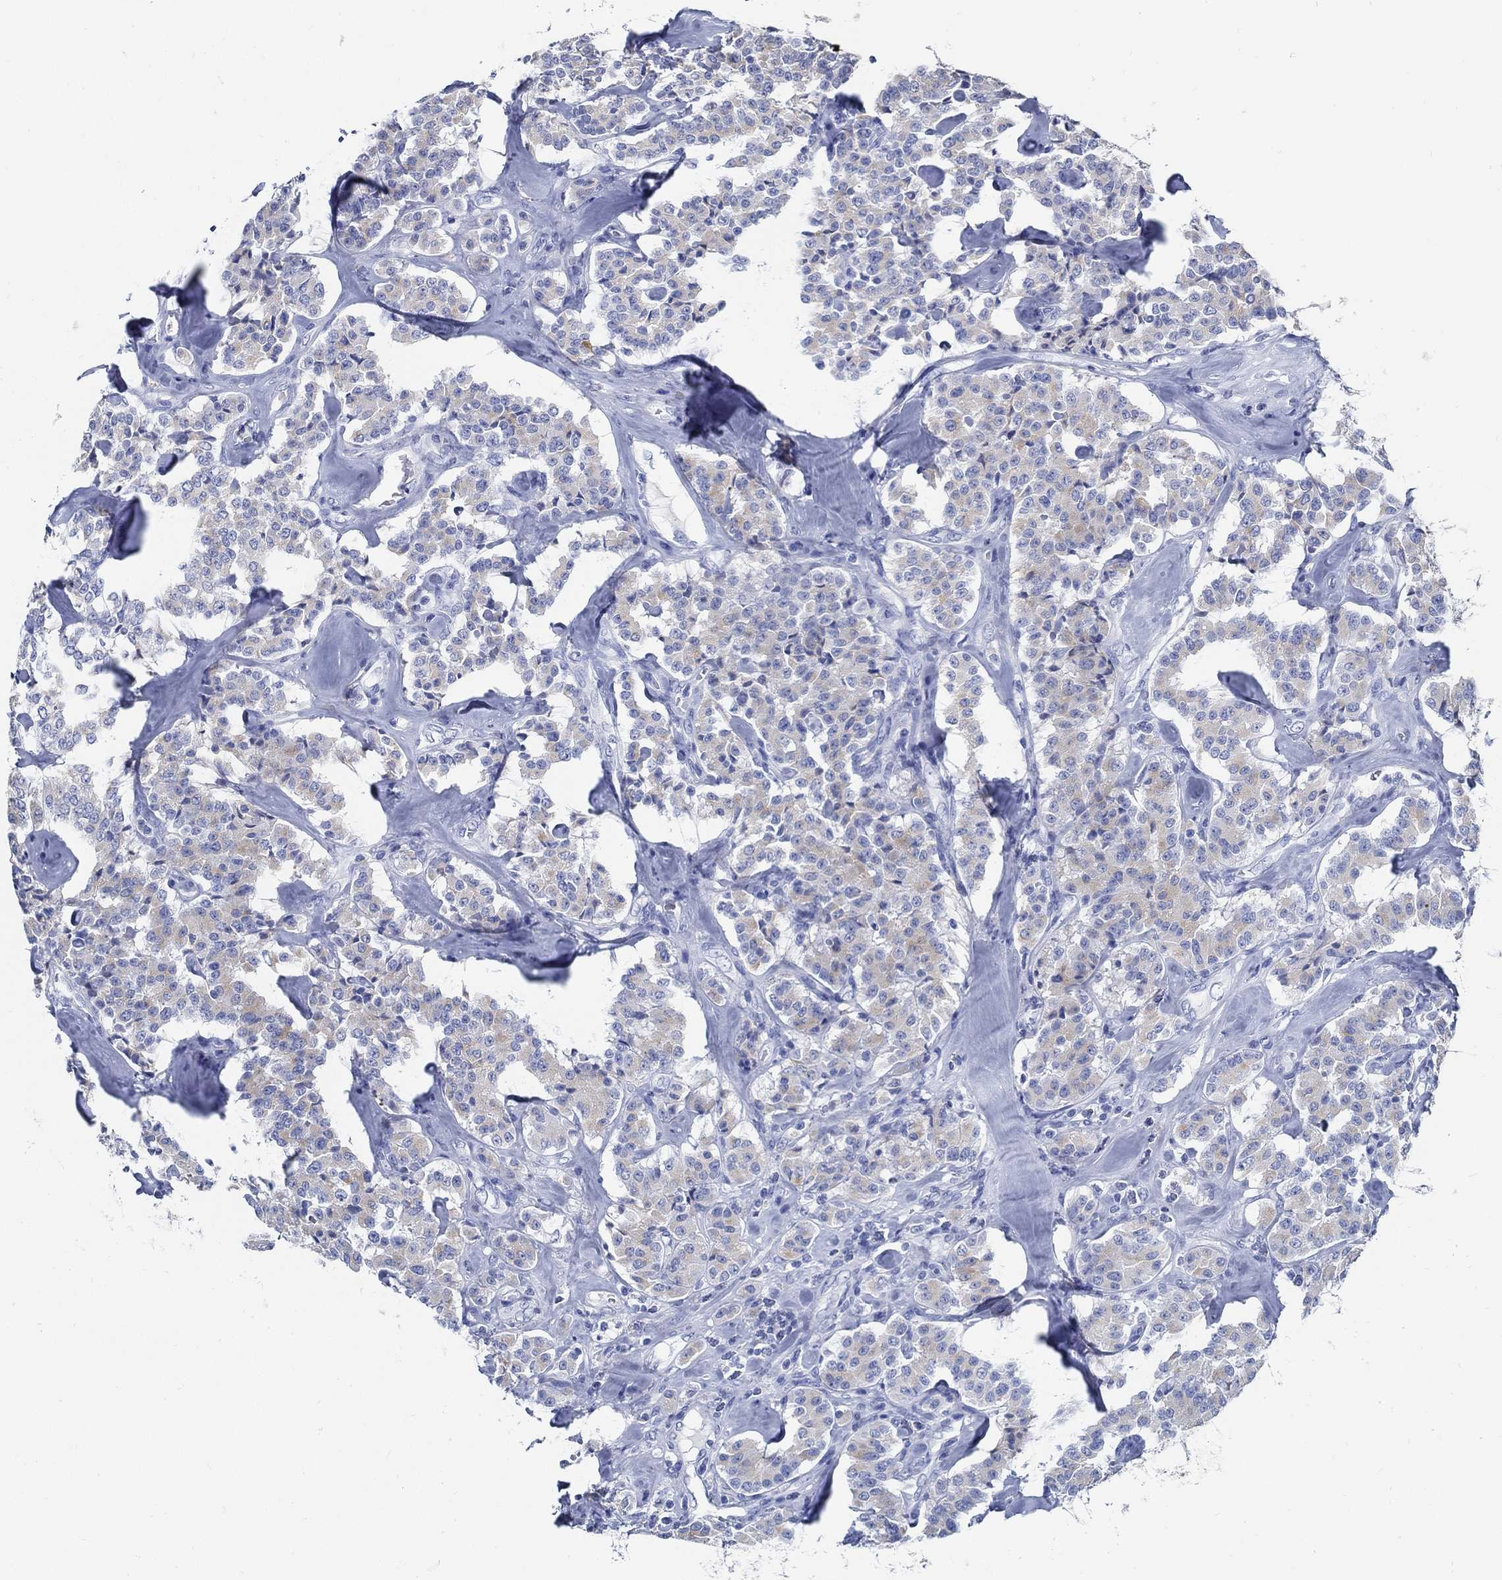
{"staining": {"intensity": "weak", "quantity": "25%-75%", "location": "cytoplasmic/membranous"}, "tissue": "carcinoid", "cell_type": "Tumor cells", "image_type": "cancer", "snomed": [{"axis": "morphology", "description": "Carcinoid, malignant, NOS"}, {"axis": "topography", "description": "Pancreas"}], "caption": "Carcinoid (malignant) stained for a protein (brown) exhibits weak cytoplasmic/membranous positive staining in approximately 25%-75% of tumor cells.", "gene": "SLC45A1", "patient": {"sex": "male", "age": 41}}